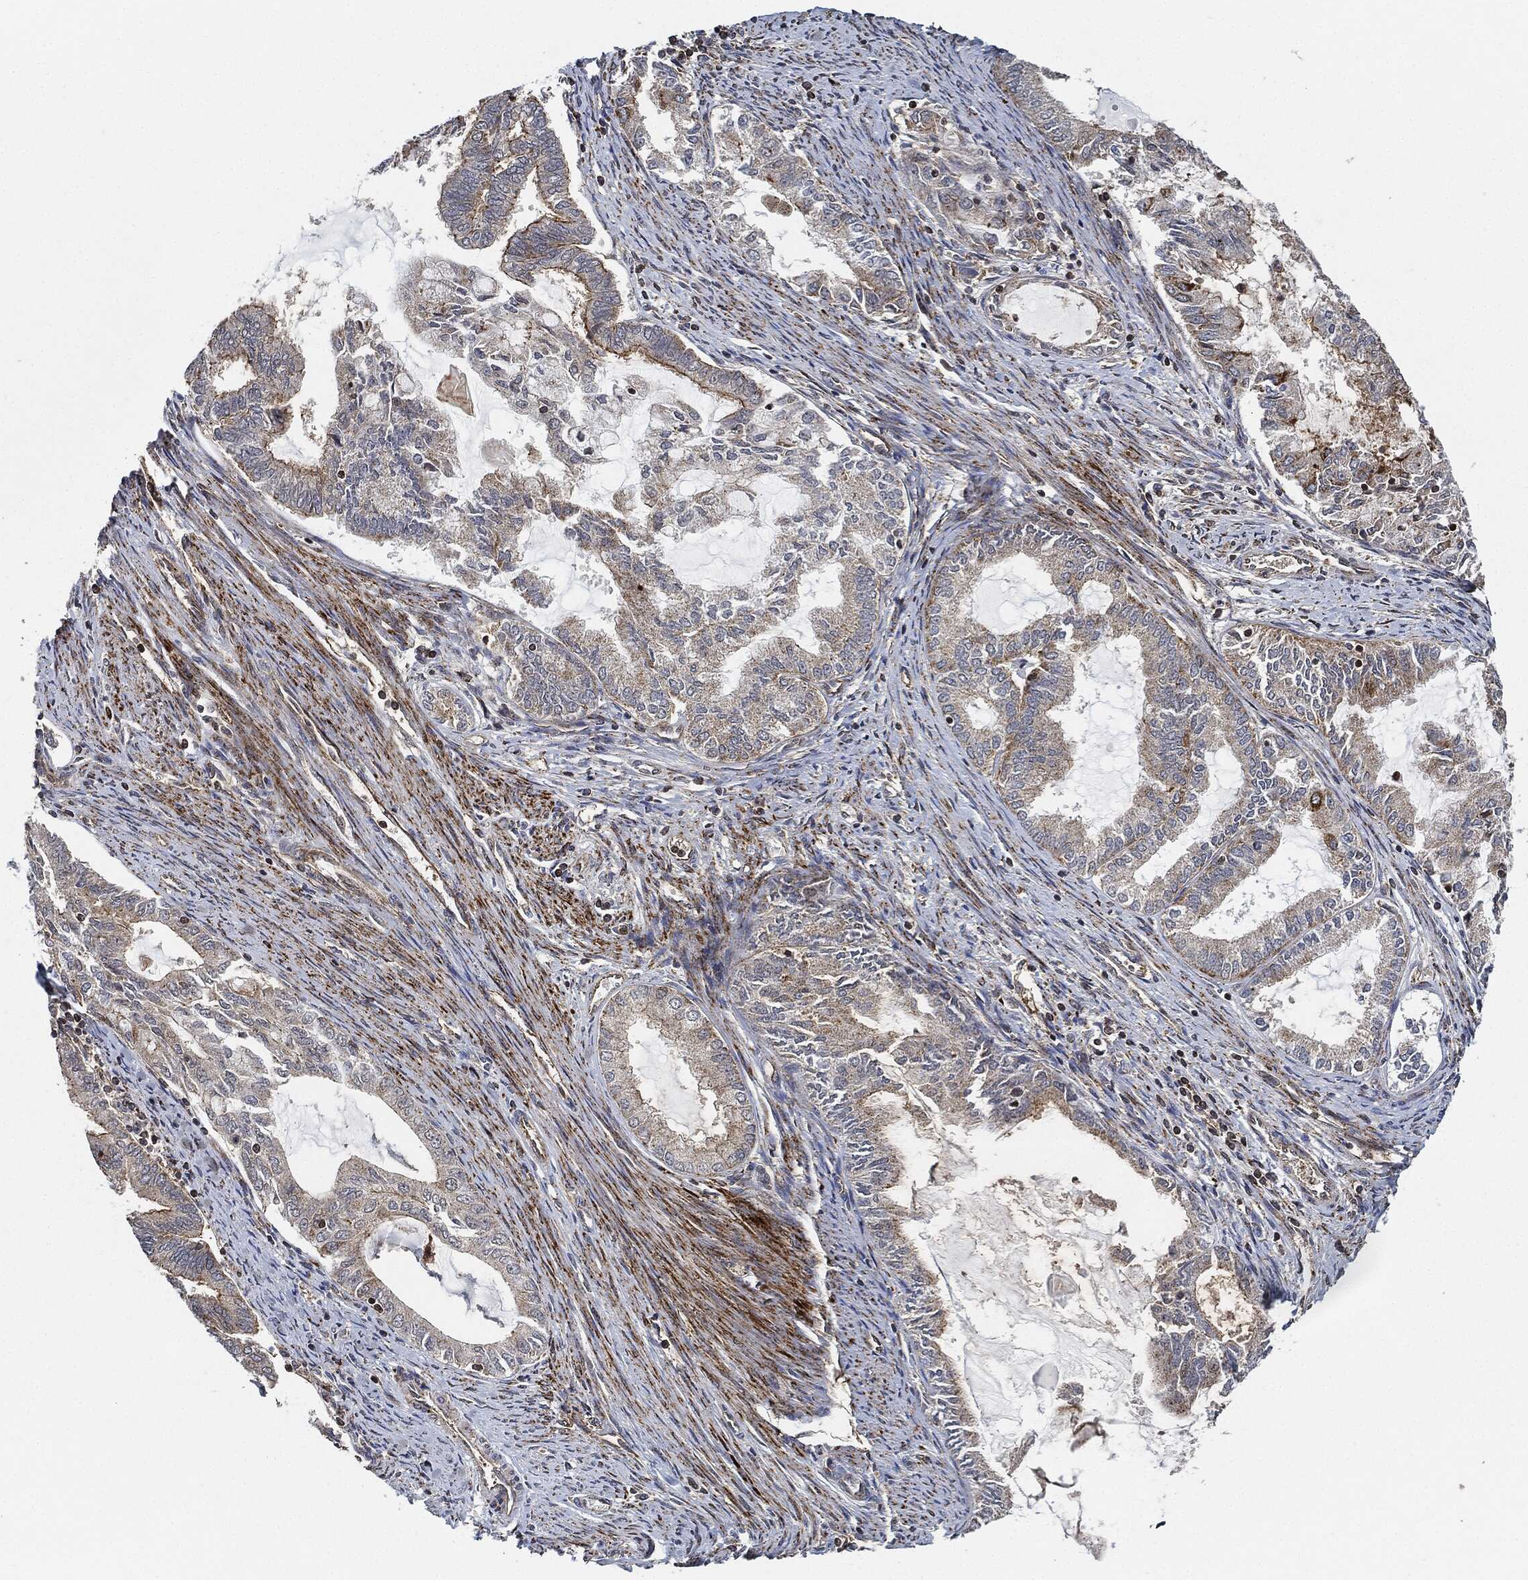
{"staining": {"intensity": "moderate", "quantity": "25%-75%", "location": "cytoplasmic/membranous"}, "tissue": "endometrial cancer", "cell_type": "Tumor cells", "image_type": "cancer", "snomed": [{"axis": "morphology", "description": "Adenocarcinoma, NOS"}, {"axis": "topography", "description": "Endometrium"}], "caption": "A medium amount of moderate cytoplasmic/membranous staining is appreciated in about 25%-75% of tumor cells in endometrial cancer (adenocarcinoma) tissue. The staining is performed using DAB brown chromogen to label protein expression. The nuclei are counter-stained blue using hematoxylin.", "gene": "MAP3K3", "patient": {"sex": "female", "age": 86}}